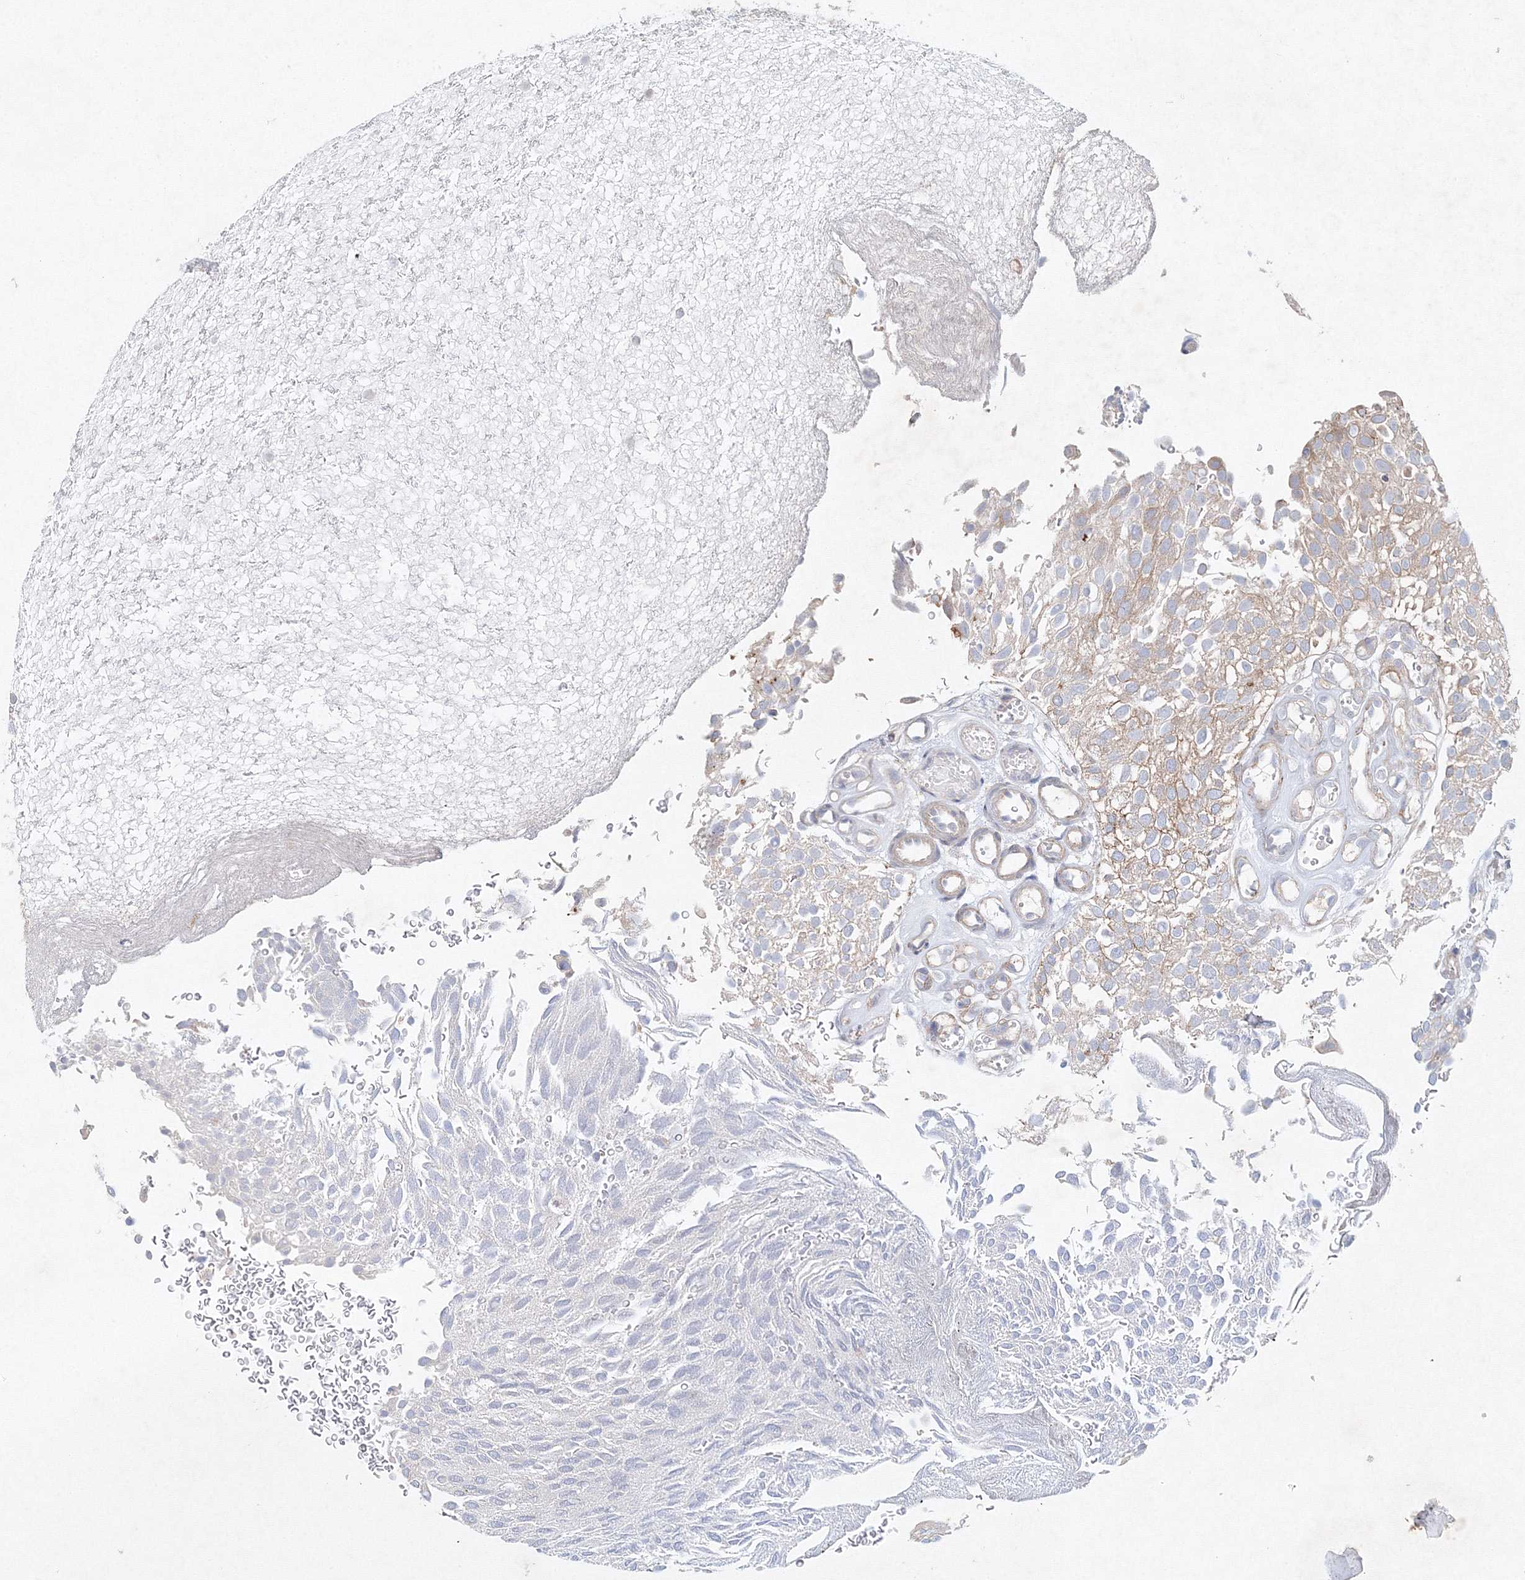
{"staining": {"intensity": "weak", "quantity": "25%-75%", "location": "cytoplasmic/membranous"}, "tissue": "urothelial cancer", "cell_type": "Tumor cells", "image_type": "cancer", "snomed": [{"axis": "morphology", "description": "Urothelial carcinoma, Low grade"}, {"axis": "topography", "description": "Urinary bladder"}], "caption": "A photomicrograph of human urothelial cancer stained for a protein displays weak cytoplasmic/membranous brown staining in tumor cells. (IHC, brightfield microscopy, high magnification).", "gene": "WDR49", "patient": {"sex": "male", "age": 78}}